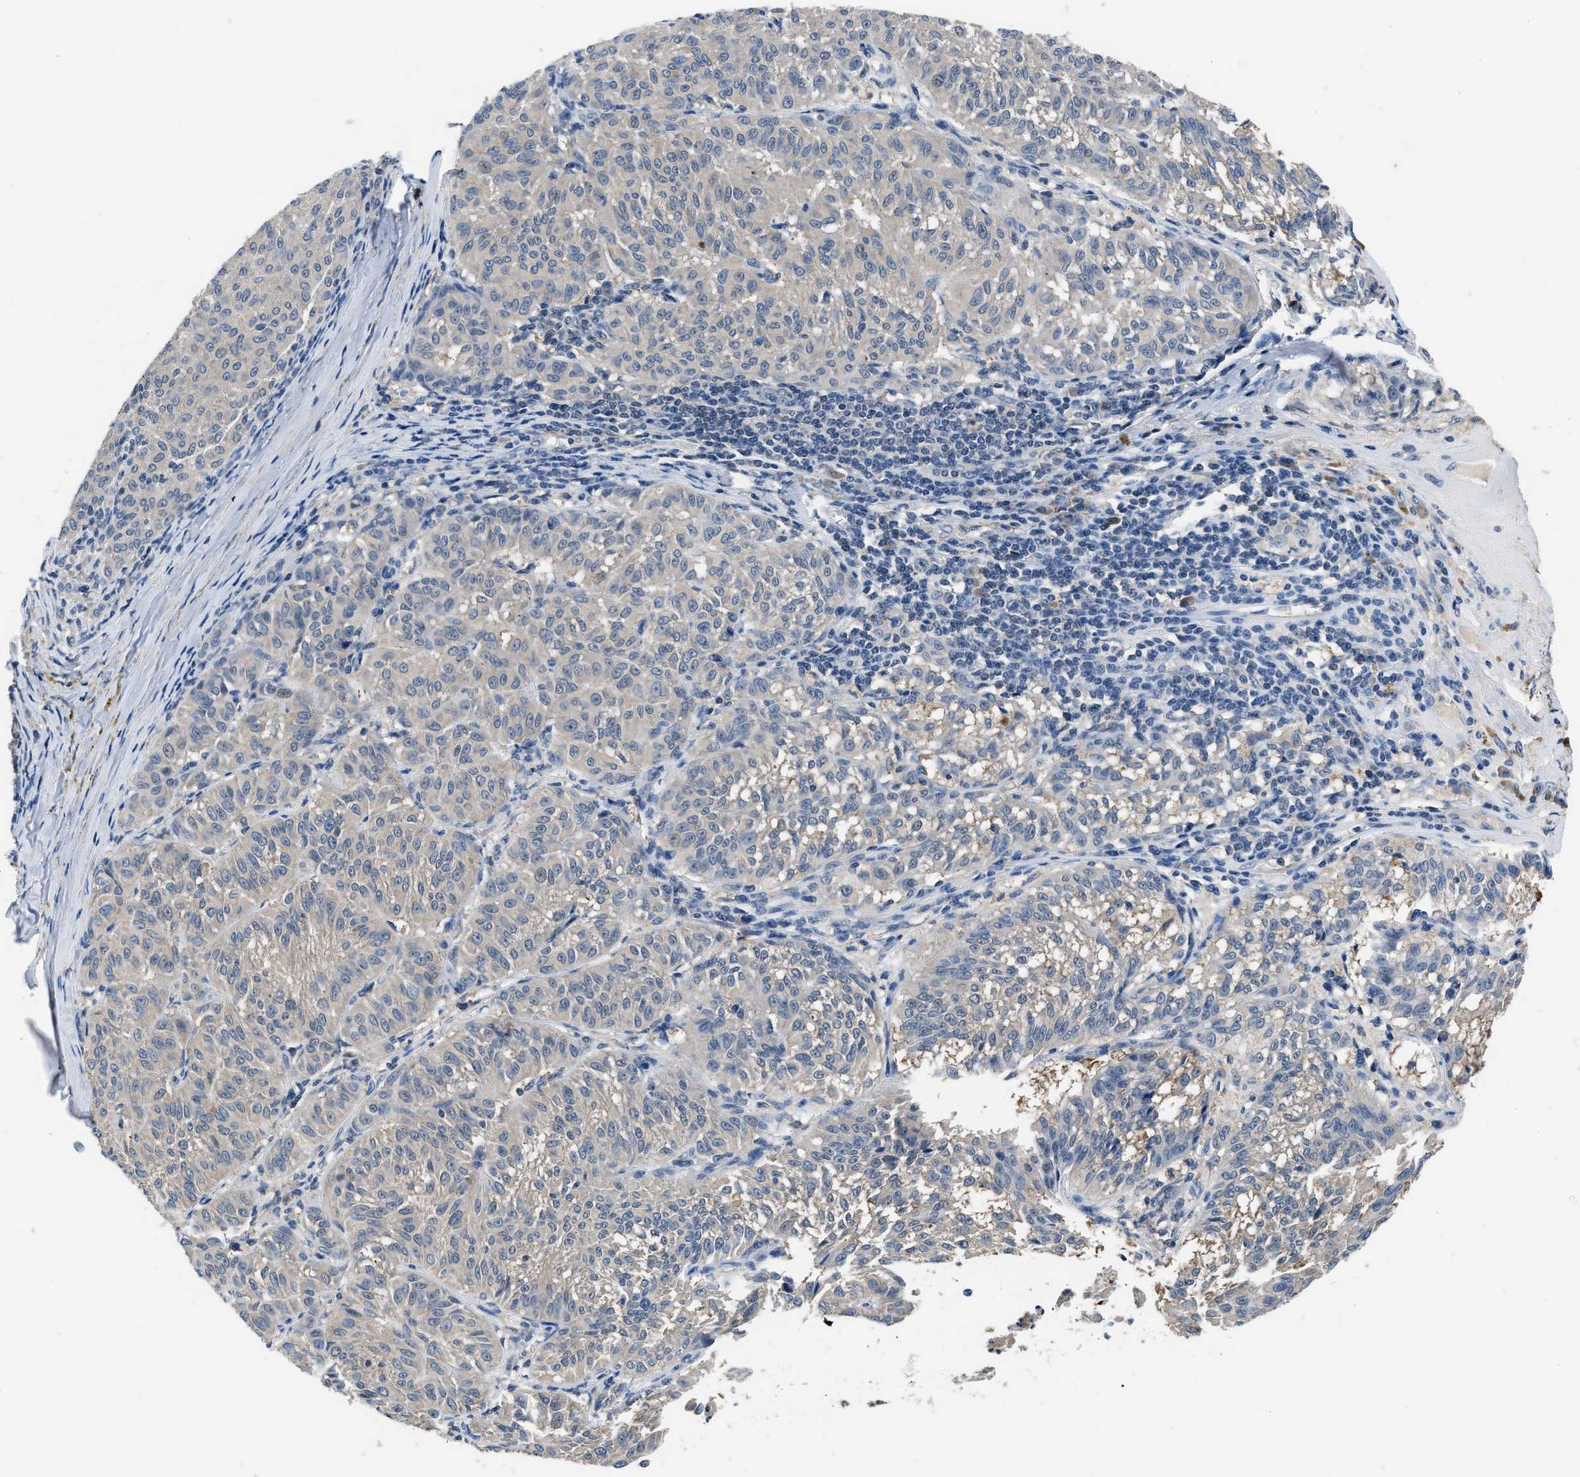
{"staining": {"intensity": "negative", "quantity": "none", "location": "none"}, "tissue": "melanoma", "cell_type": "Tumor cells", "image_type": "cancer", "snomed": [{"axis": "morphology", "description": "Malignant melanoma, NOS"}, {"axis": "topography", "description": "Skin"}], "caption": "Tumor cells are negative for brown protein staining in melanoma.", "gene": "LANCL2", "patient": {"sex": "female", "age": 72}}